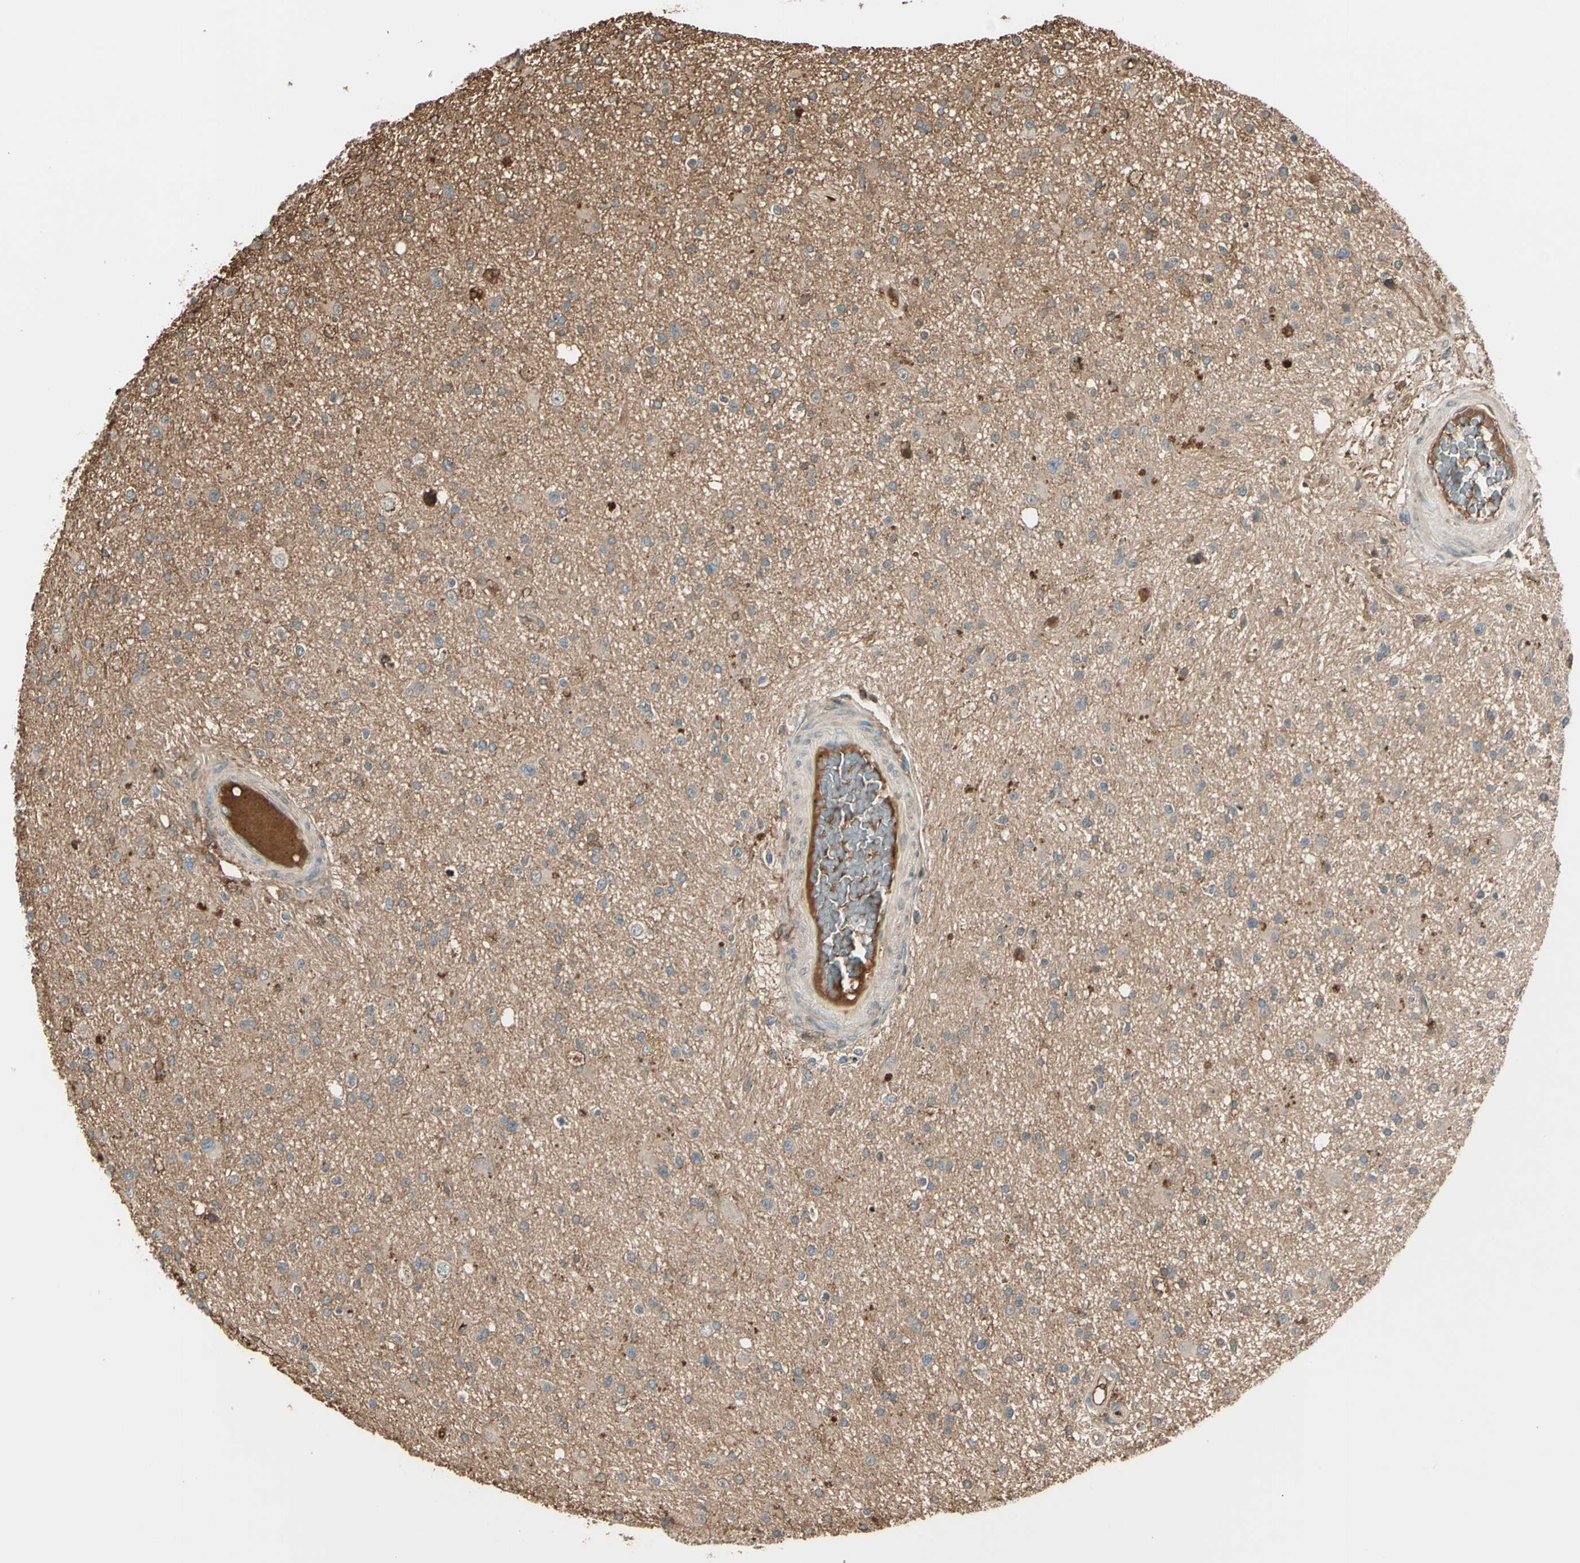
{"staining": {"intensity": "moderate", "quantity": "<25%", "location": "cytoplasmic/membranous"}, "tissue": "glioma", "cell_type": "Tumor cells", "image_type": "cancer", "snomed": [{"axis": "morphology", "description": "Glioma, malignant, High grade"}, {"axis": "topography", "description": "Brain"}], "caption": "Protein expression analysis of malignant glioma (high-grade) demonstrates moderate cytoplasmic/membranous staining in approximately <25% of tumor cells. Using DAB (brown) and hematoxylin (blue) stains, captured at high magnification using brightfield microscopy.", "gene": "STX11", "patient": {"sex": "male", "age": 33}}